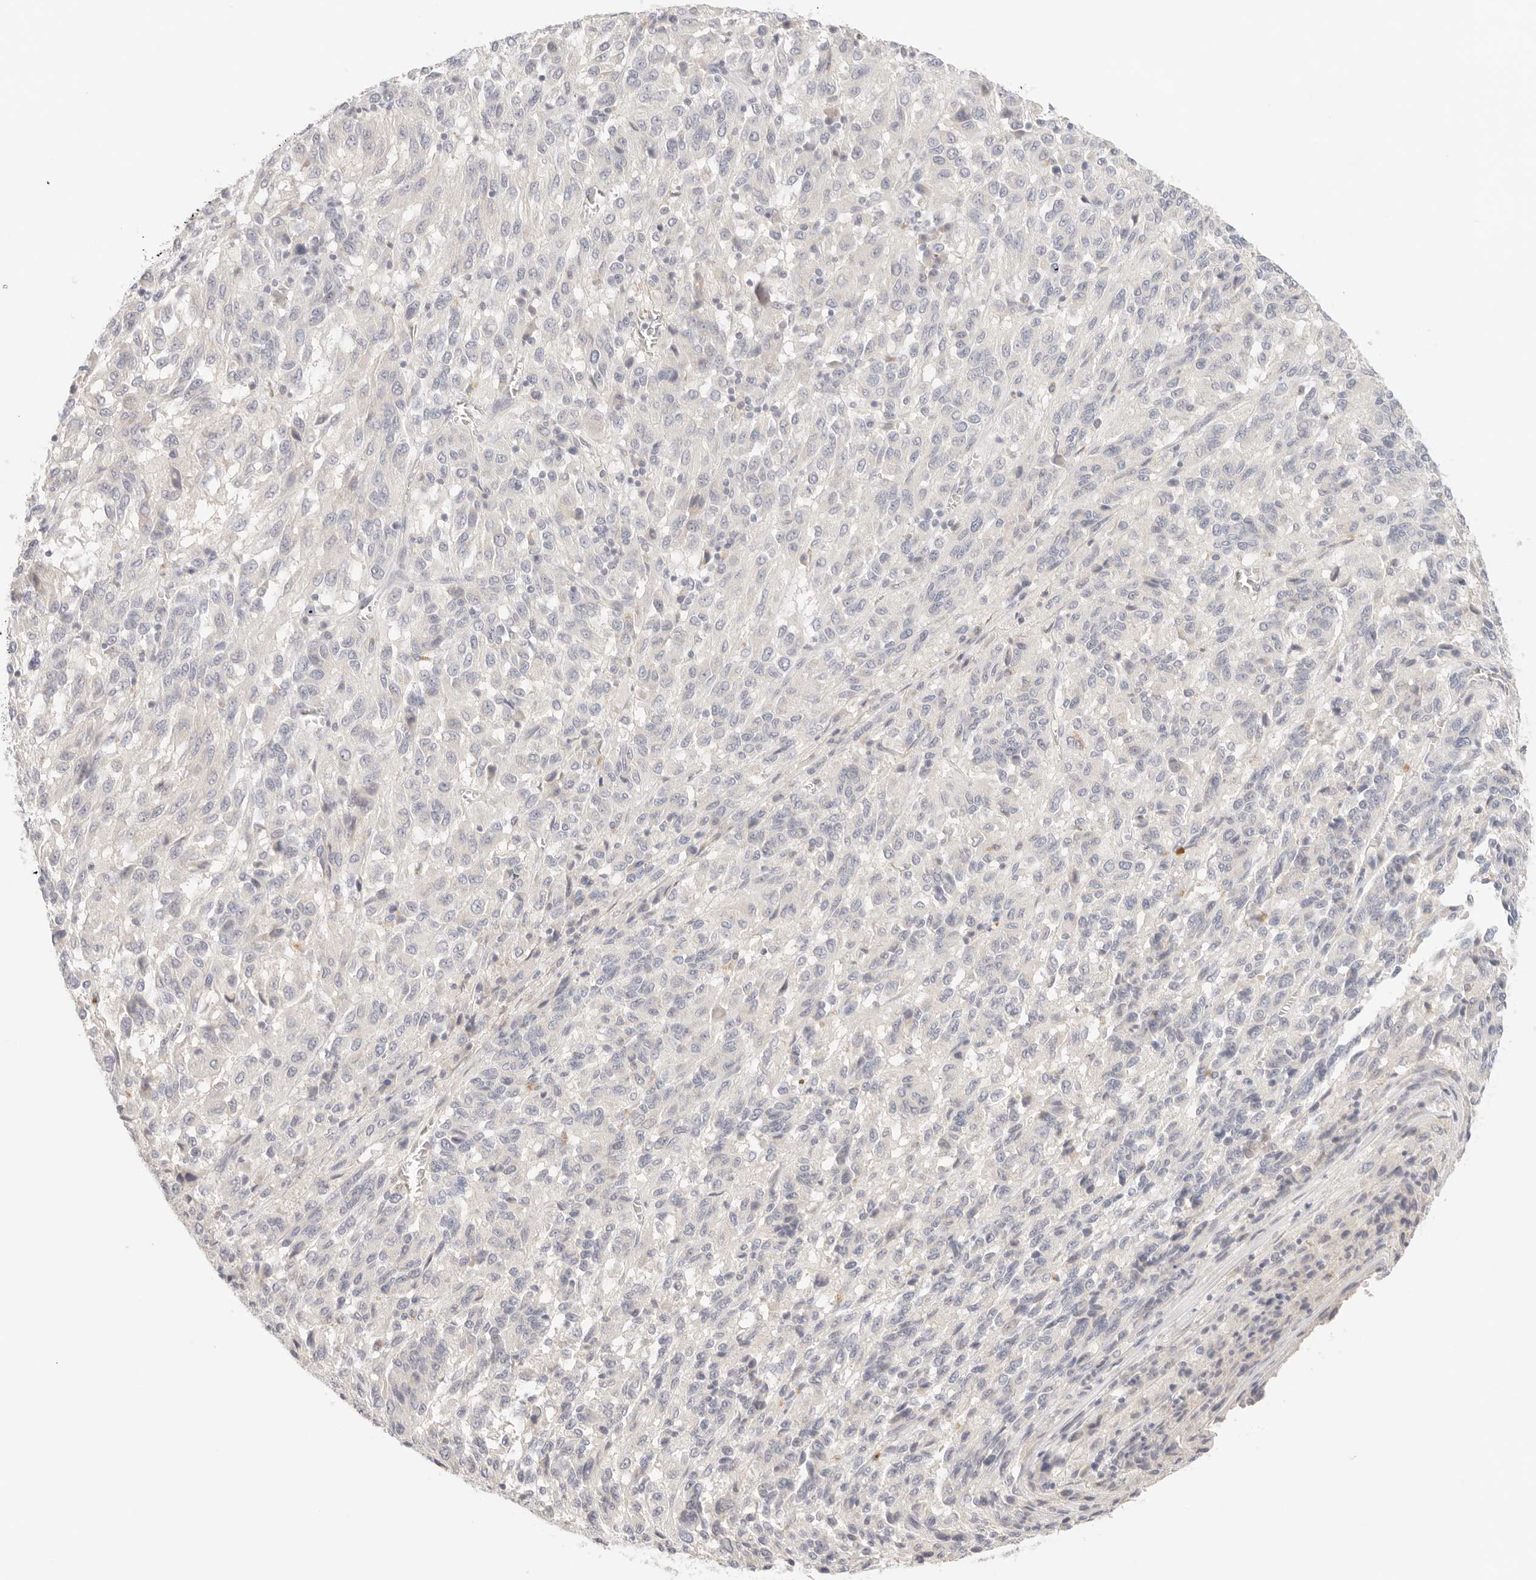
{"staining": {"intensity": "negative", "quantity": "none", "location": "none"}, "tissue": "melanoma", "cell_type": "Tumor cells", "image_type": "cancer", "snomed": [{"axis": "morphology", "description": "Malignant melanoma, Metastatic site"}, {"axis": "topography", "description": "Lung"}], "caption": "Immunohistochemical staining of human malignant melanoma (metastatic site) reveals no significant positivity in tumor cells.", "gene": "SPHK1", "patient": {"sex": "male", "age": 64}}